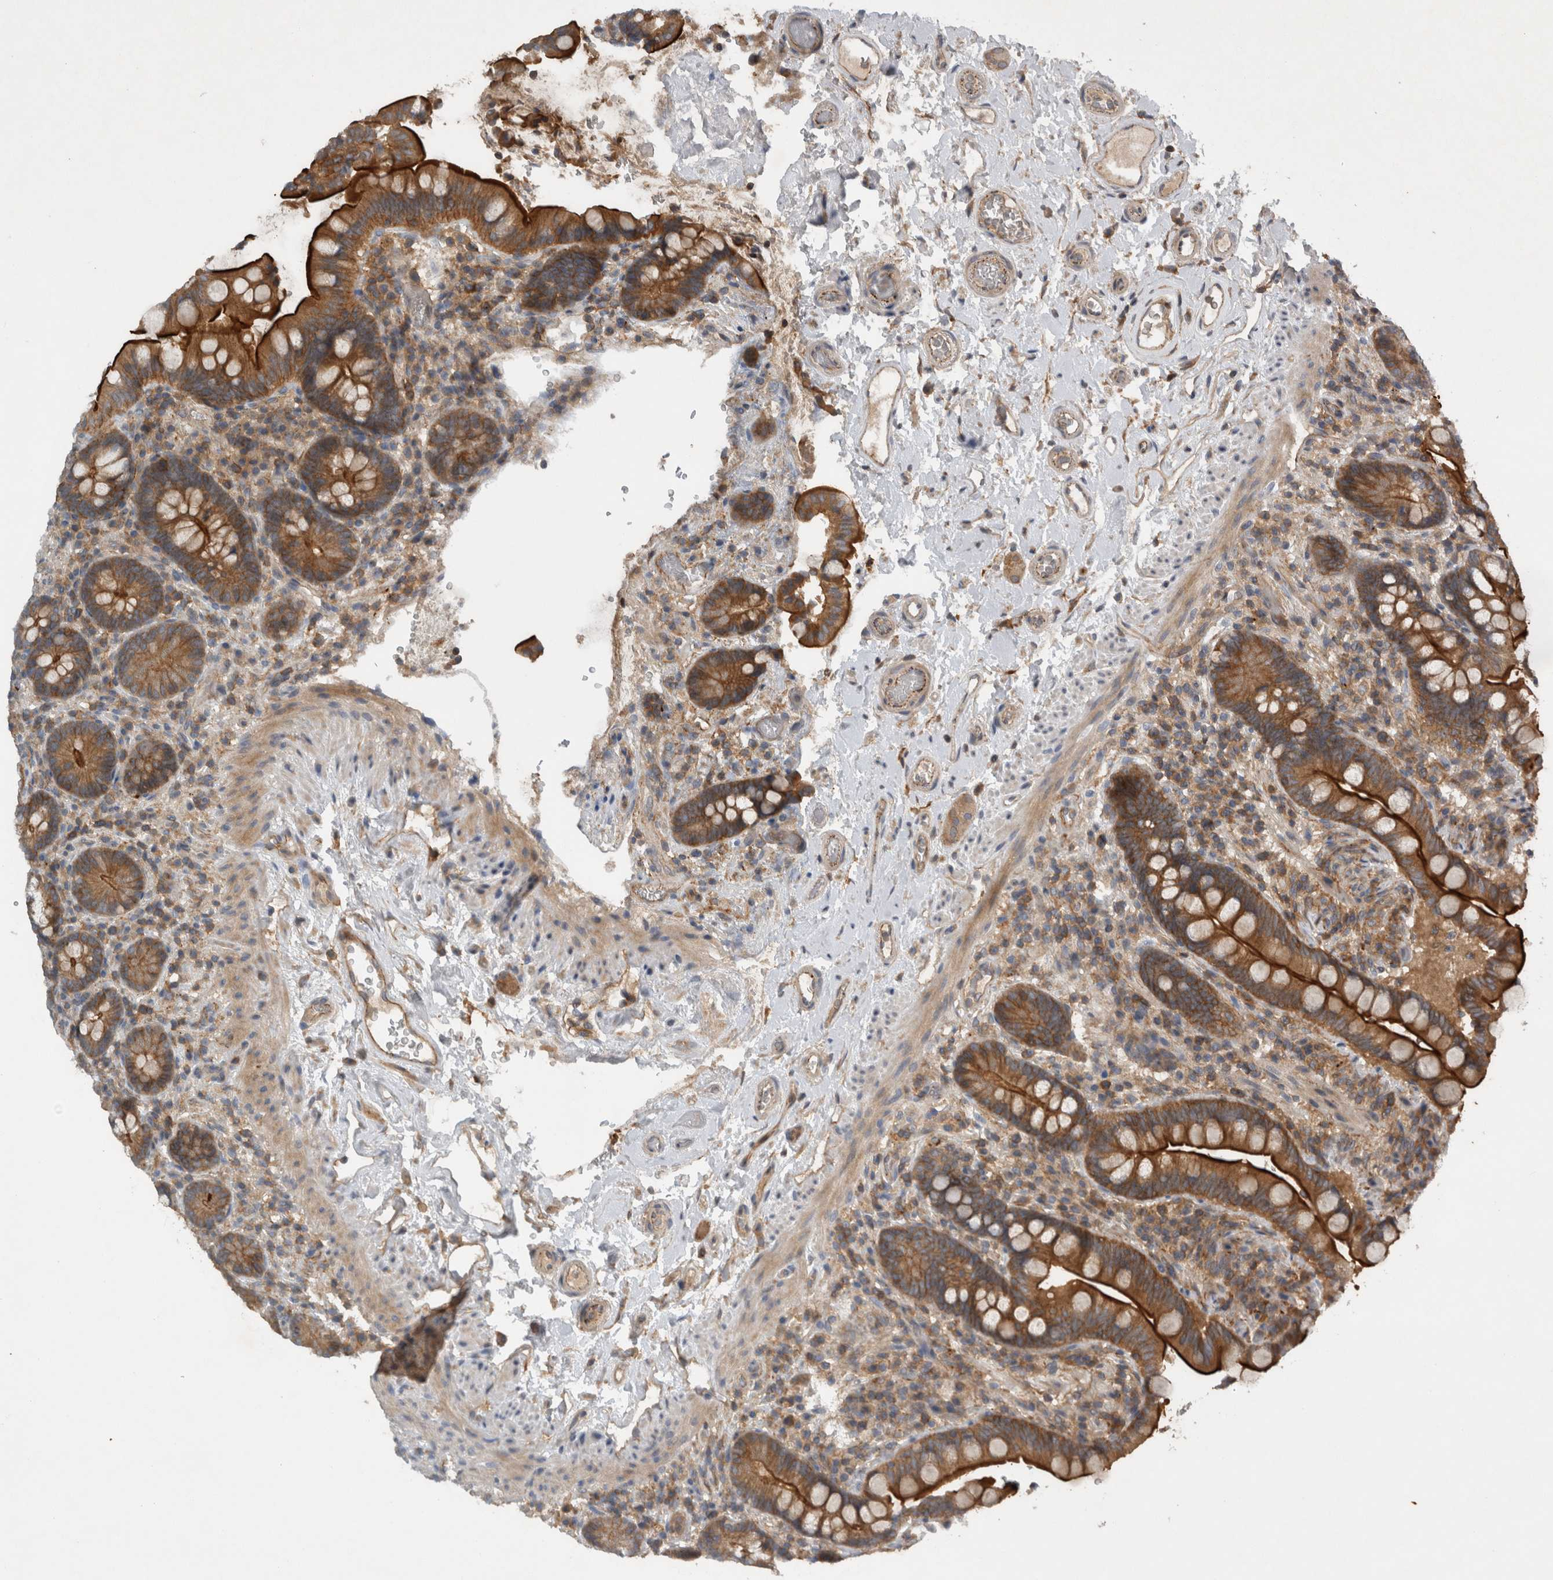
{"staining": {"intensity": "moderate", "quantity": ">75%", "location": "cytoplasmic/membranous"}, "tissue": "colon", "cell_type": "Endothelial cells", "image_type": "normal", "snomed": [{"axis": "morphology", "description": "Normal tissue, NOS"}, {"axis": "topography", "description": "Smooth muscle"}, {"axis": "topography", "description": "Colon"}], "caption": "Immunohistochemistry (IHC) of unremarkable colon exhibits medium levels of moderate cytoplasmic/membranous expression in approximately >75% of endothelial cells. The protein of interest is shown in brown color, while the nuclei are stained blue.", "gene": "SCARA5", "patient": {"sex": "male", "age": 73}}